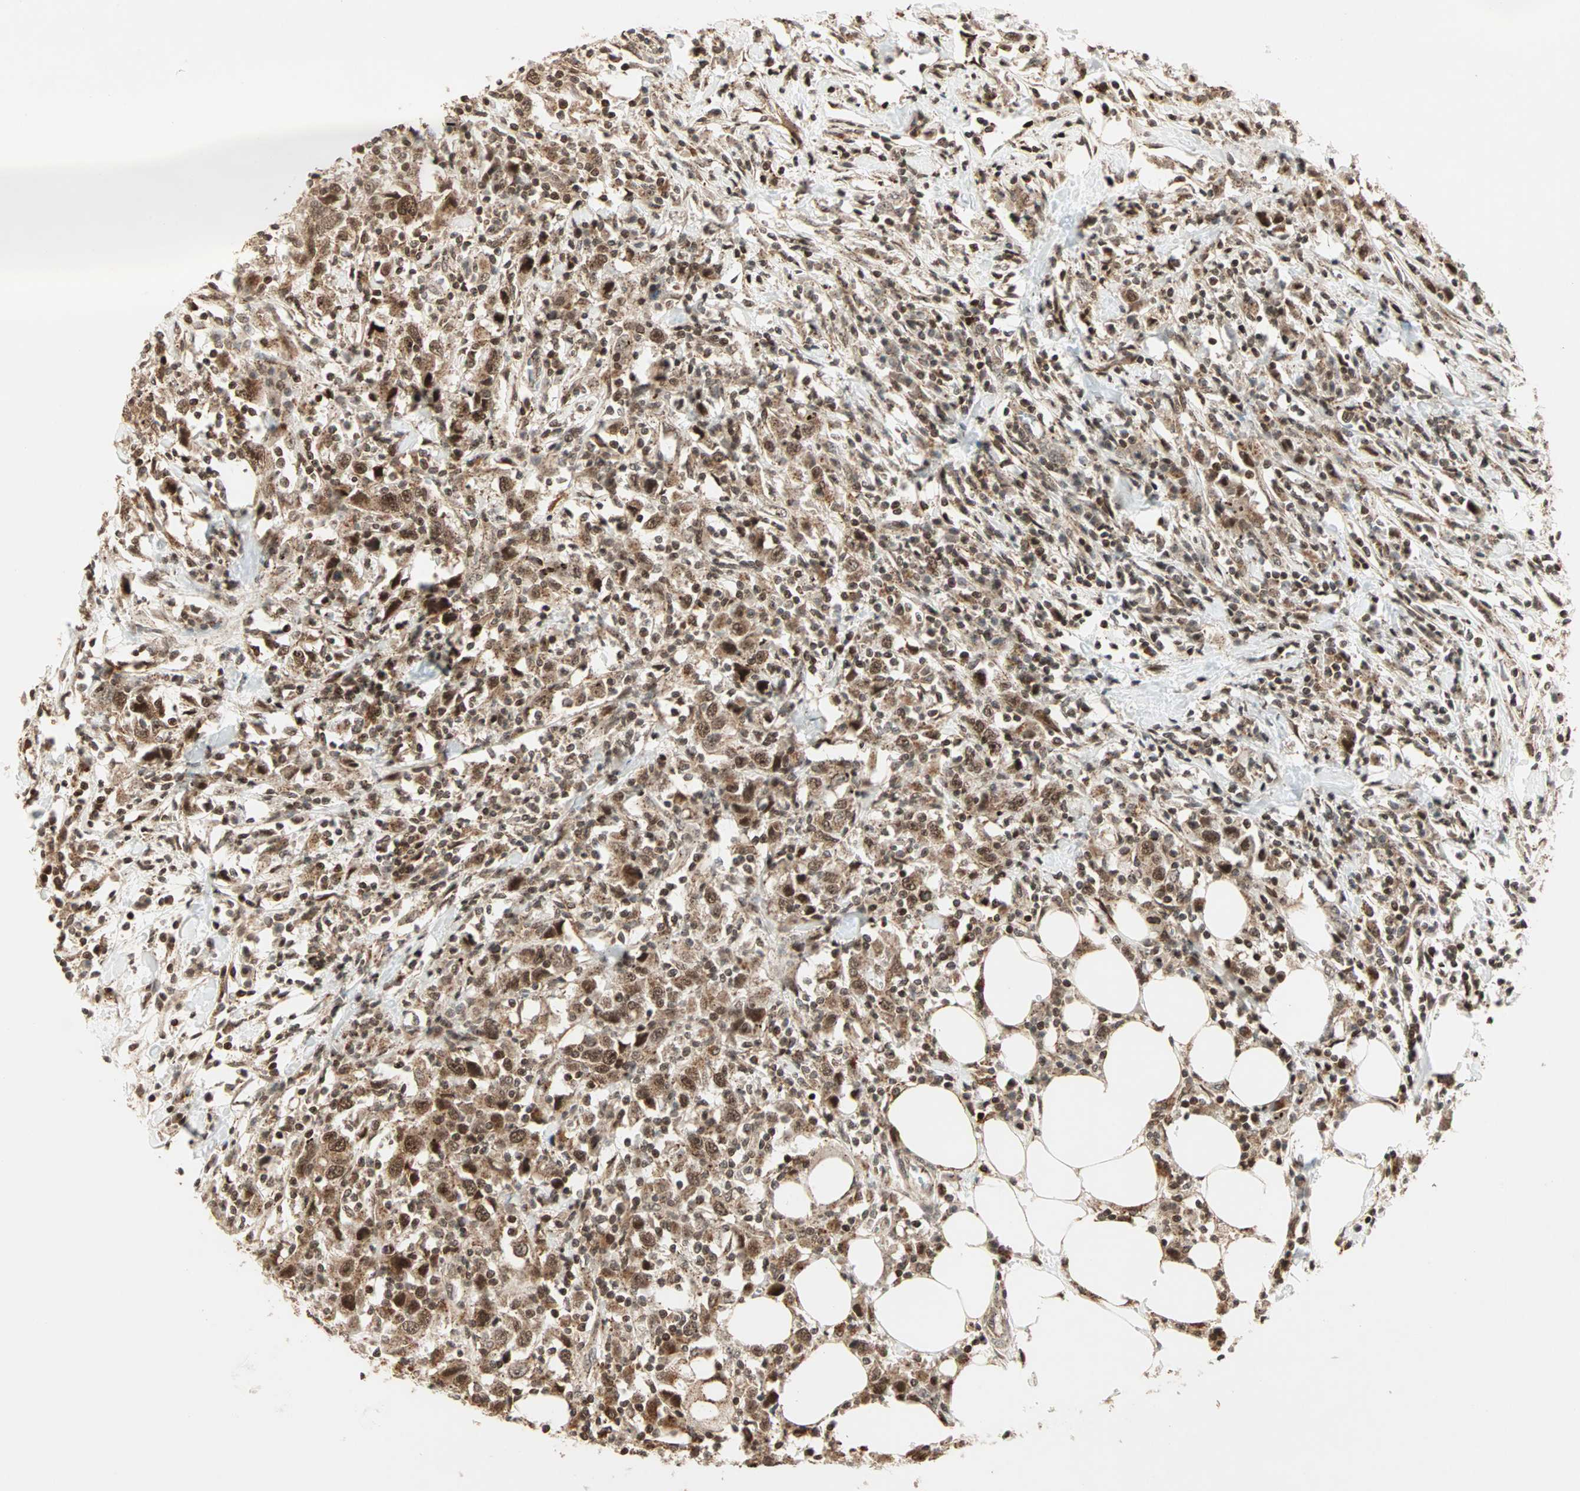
{"staining": {"intensity": "strong", "quantity": ">75%", "location": "cytoplasmic/membranous,nuclear"}, "tissue": "urothelial cancer", "cell_type": "Tumor cells", "image_type": "cancer", "snomed": [{"axis": "morphology", "description": "Urothelial carcinoma, High grade"}, {"axis": "topography", "description": "Urinary bladder"}], "caption": "Human urothelial carcinoma (high-grade) stained with a brown dye displays strong cytoplasmic/membranous and nuclear positive positivity in approximately >75% of tumor cells.", "gene": "ZBED9", "patient": {"sex": "male", "age": 61}}